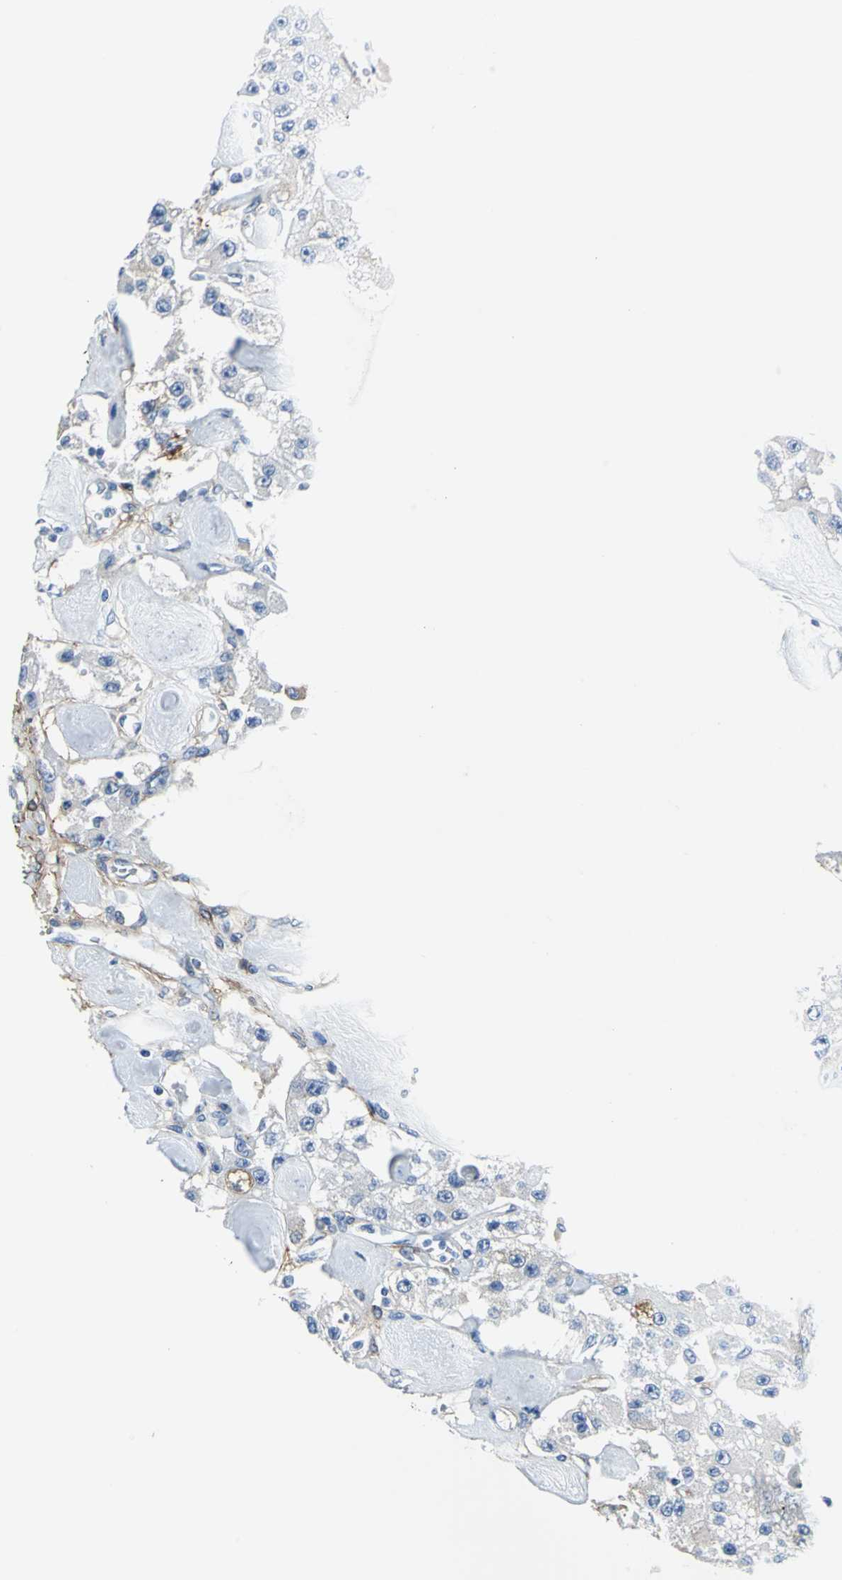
{"staining": {"intensity": "negative", "quantity": "none", "location": "none"}, "tissue": "carcinoid", "cell_type": "Tumor cells", "image_type": "cancer", "snomed": [{"axis": "morphology", "description": "Carcinoid, malignant, NOS"}, {"axis": "topography", "description": "Pancreas"}], "caption": "High power microscopy photomicrograph of an immunohistochemistry photomicrograph of carcinoid (malignant), revealing no significant expression in tumor cells.", "gene": "AKAP12", "patient": {"sex": "male", "age": 41}}